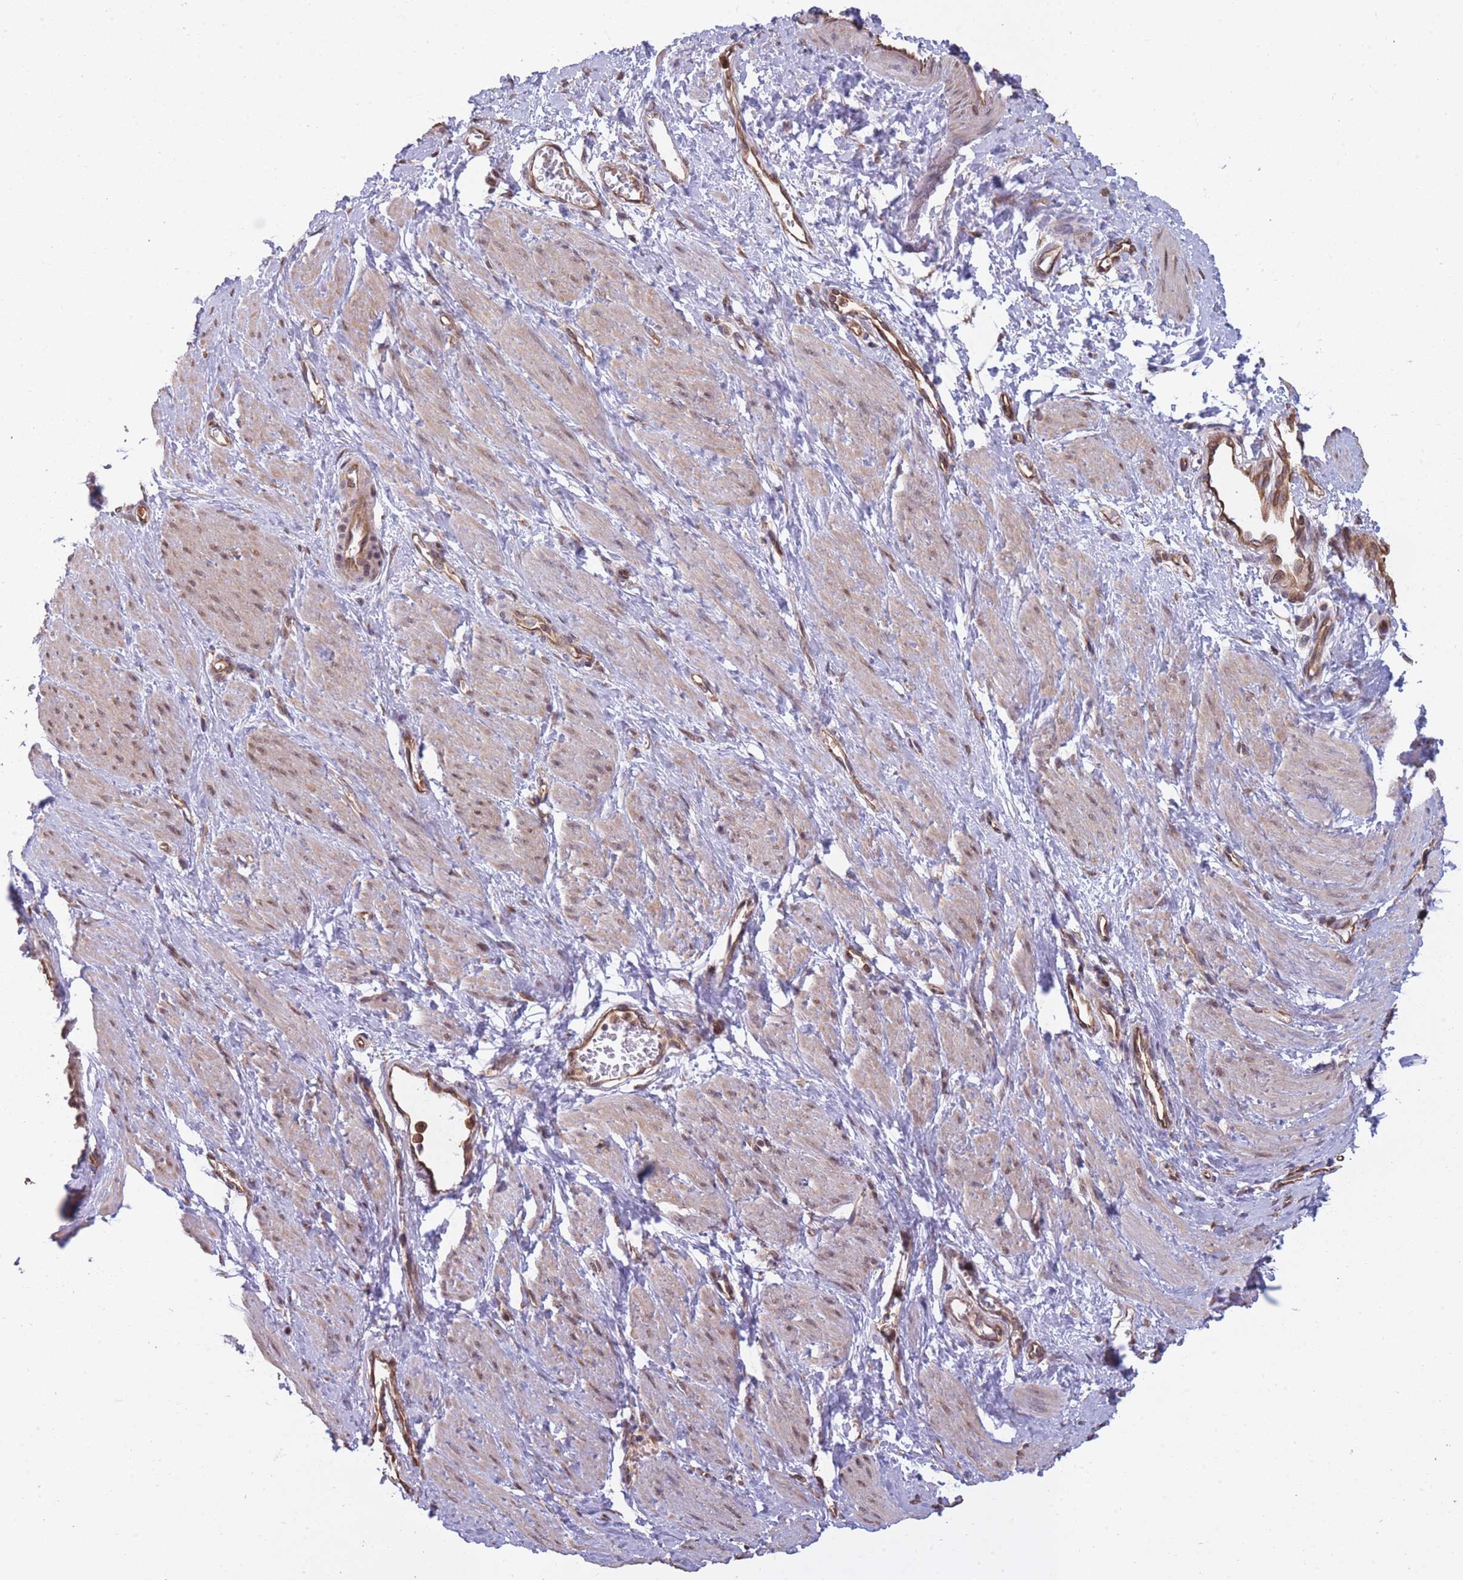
{"staining": {"intensity": "weak", "quantity": ">75%", "location": "cytoplasmic/membranous,nuclear"}, "tissue": "smooth muscle", "cell_type": "Smooth muscle cells", "image_type": "normal", "snomed": [{"axis": "morphology", "description": "Normal tissue, NOS"}, {"axis": "topography", "description": "Smooth muscle"}, {"axis": "topography", "description": "Uterus"}], "caption": "An image of smooth muscle stained for a protein exhibits weak cytoplasmic/membranous,nuclear brown staining in smooth muscle cells.", "gene": "ARL13B", "patient": {"sex": "female", "age": 39}}